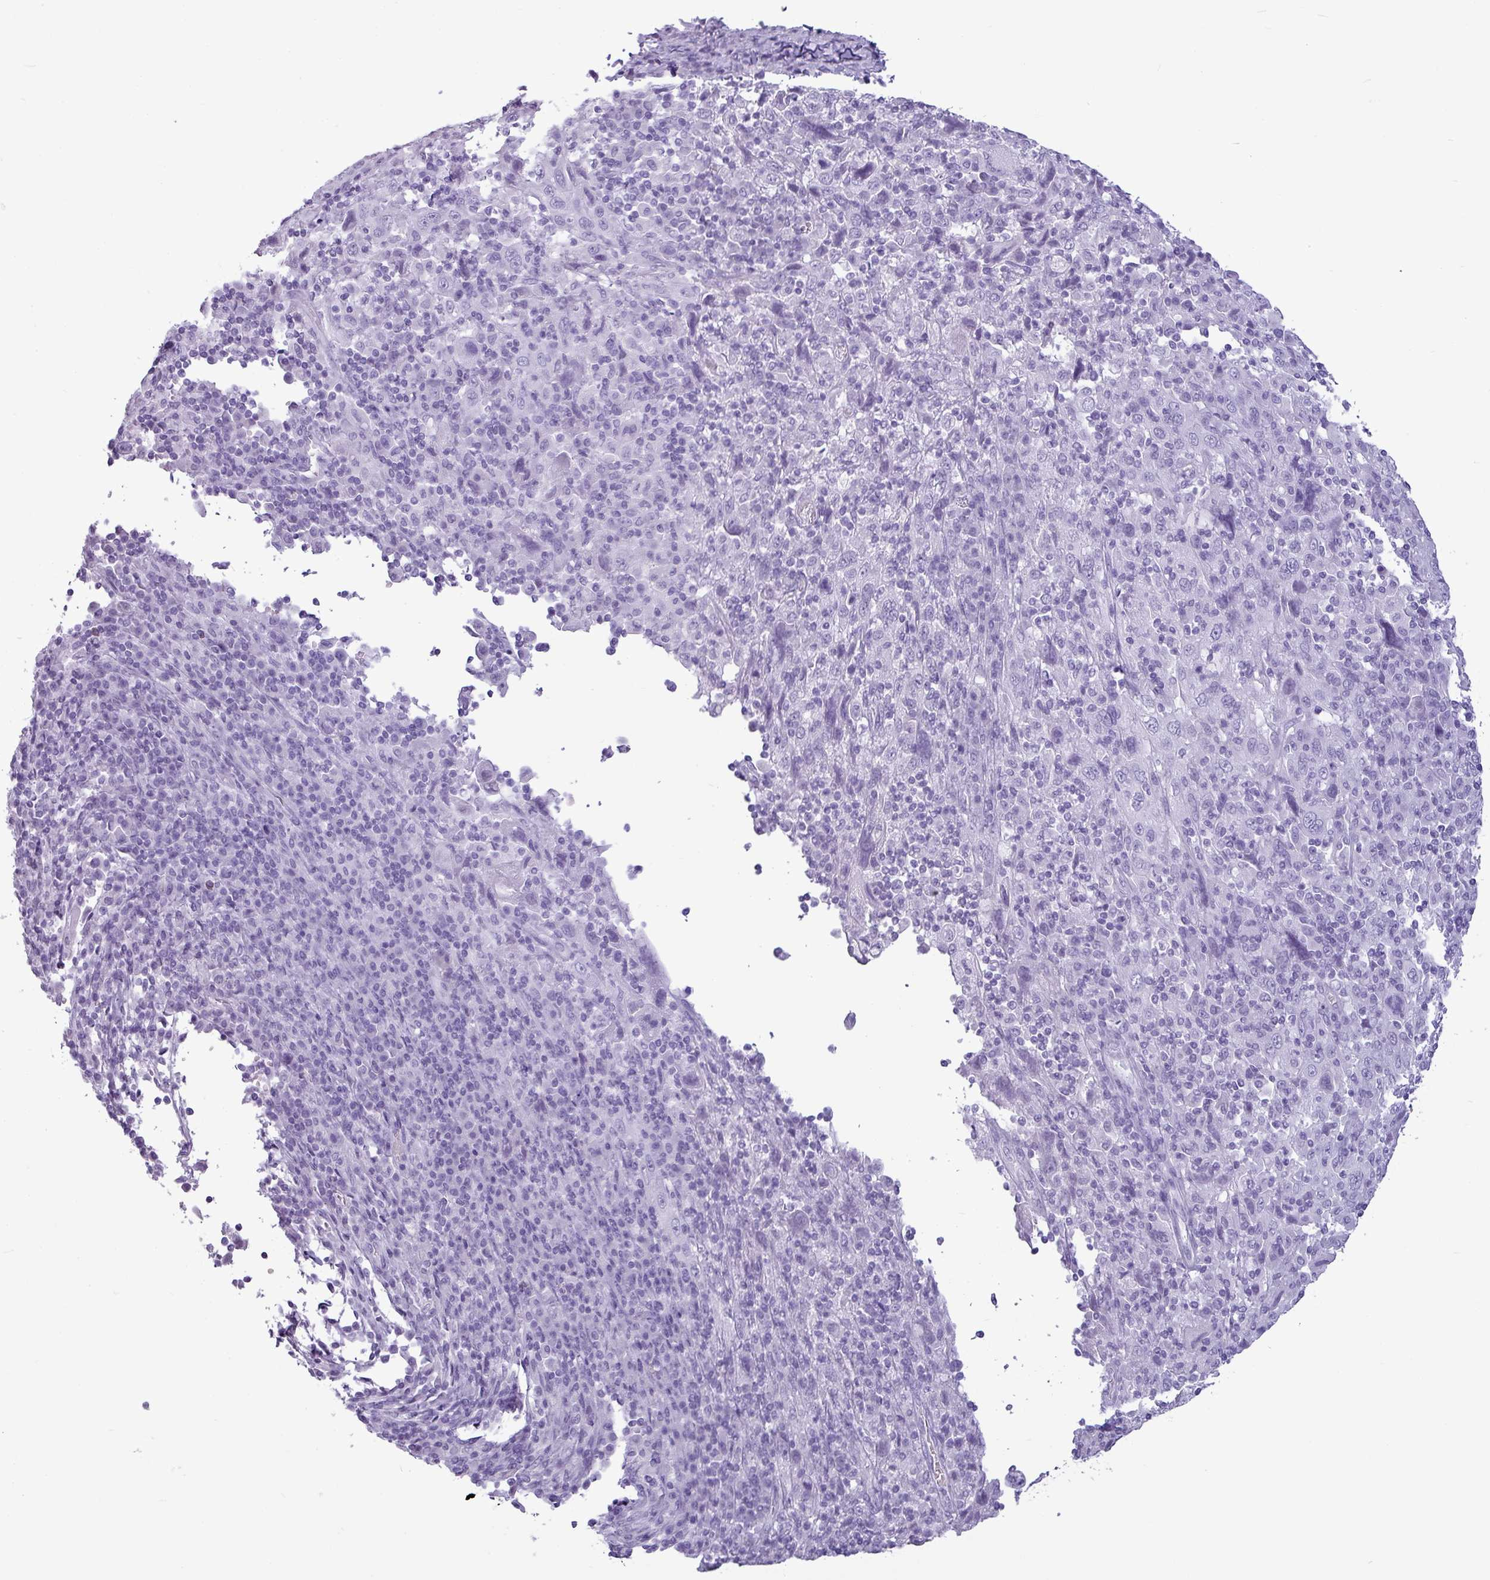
{"staining": {"intensity": "negative", "quantity": "none", "location": "none"}, "tissue": "cervical cancer", "cell_type": "Tumor cells", "image_type": "cancer", "snomed": [{"axis": "morphology", "description": "Squamous cell carcinoma, NOS"}, {"axis": "topography", "description": "Cervix"}], "caption": "Immunohistochemical staining of human cervical cancer reveals no significant staining in tumor cells.", "gene": "AMY1B", "patient": {"sex": "female", "age": 46}}